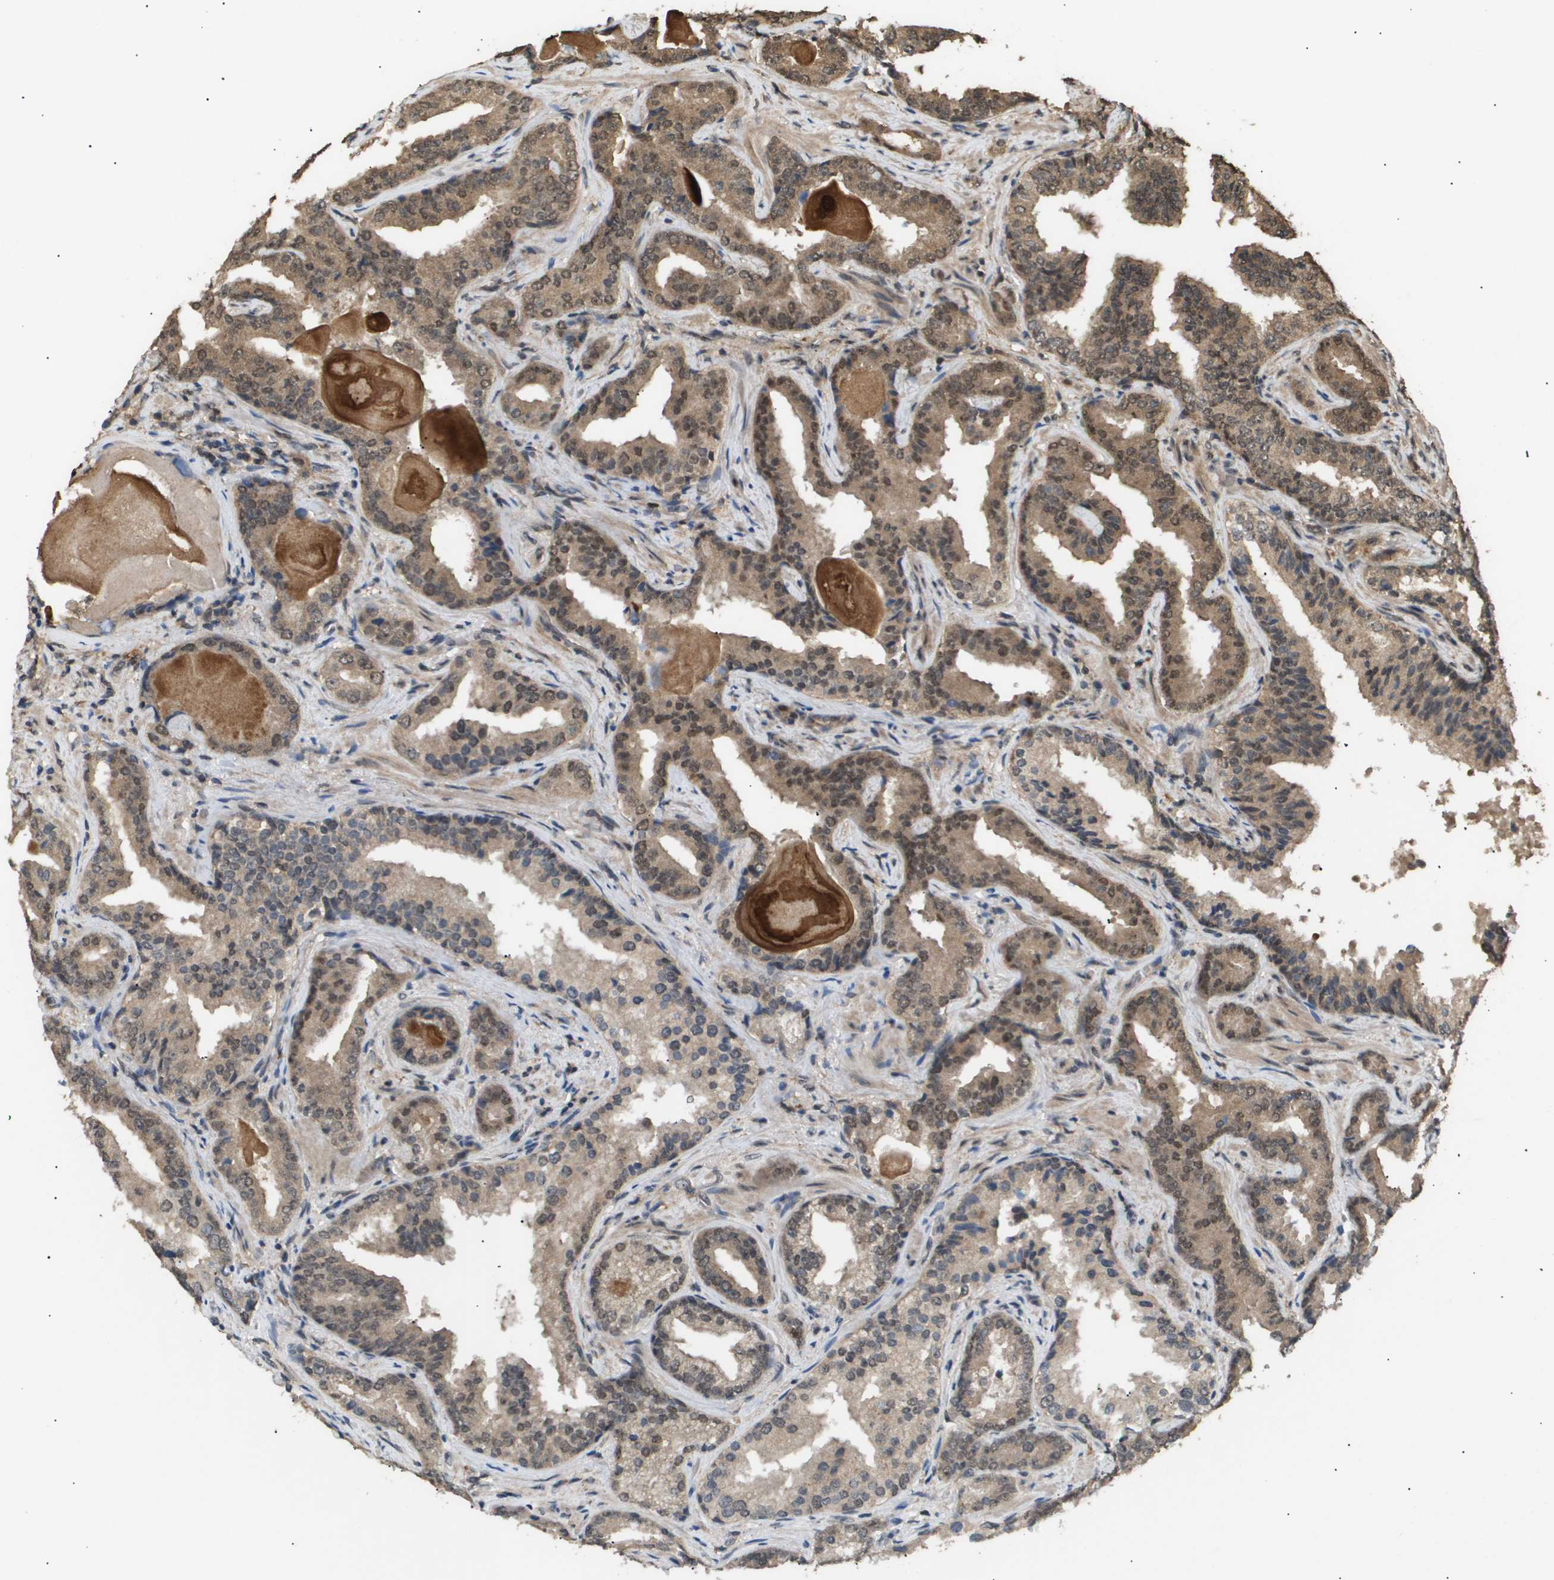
{"staining": {"intensity": "moderate", "quantity": ">75%", "location": "cytoplasmic/membranous,nuclear"}, "tissue": "prostate cancer", "cell_type": "Tumor cells", "image_type": "cancer", "snomed": [{"axis": "morphology", "description": "Adenocarcinoma, Low grade"}, {"axis": "topography", "description": "Prostate"}], "caption": "Protein analysis of prostate low-grade adenocarcinoma tissue demonstrates moderate cytoplasmic/membranous and nuclear positivity in approximately >75% of tumor cells. (DAB (3,3'-diaminobenzidine) = brown stain, brightfield microscopy at high magnification).", "gene": "ING1", "patient": {"sex": "male", "age": 60}}